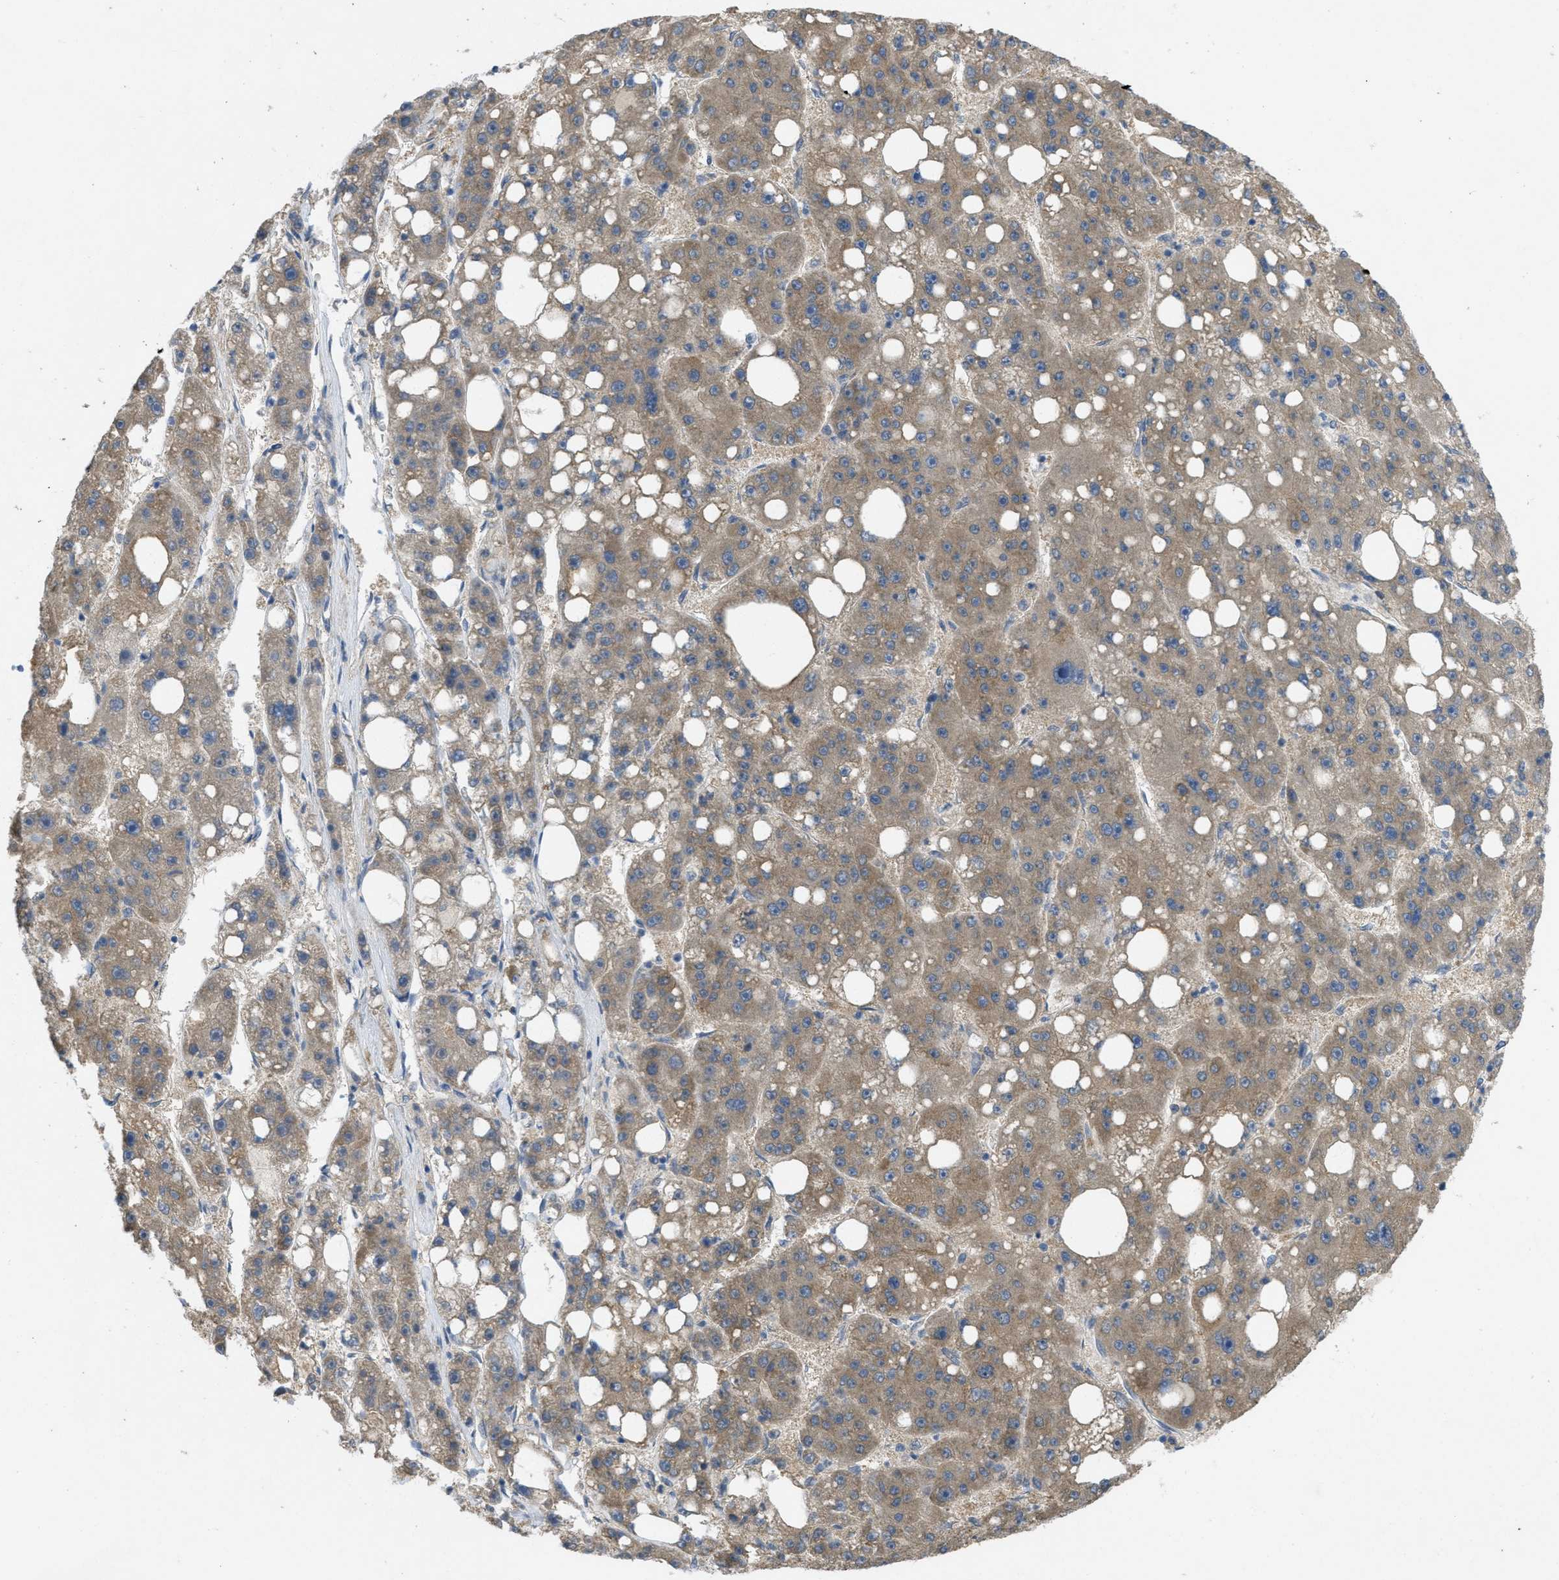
{"staining": {"intensity": "weak", "quantity": ">75%", "location": "cytoplasmic/membranous"}, "tissue": "liver cancer", "cell_type": "Tumor cells", "image_type": "cancer", "snomed": [{"axis": "morphology", "description": "Carcinoma, Hepatocellular, NOS"}, {"axis": "topography", "description": "Liver"}], "caption": "Weak cytoplasmic/membranous protein expression is seen in approximately >75% of tumor cells in hepatocellular carcinoma (liver).", "gene": "IFNLR1", "patient": {"sex": "female", "age": 61}}